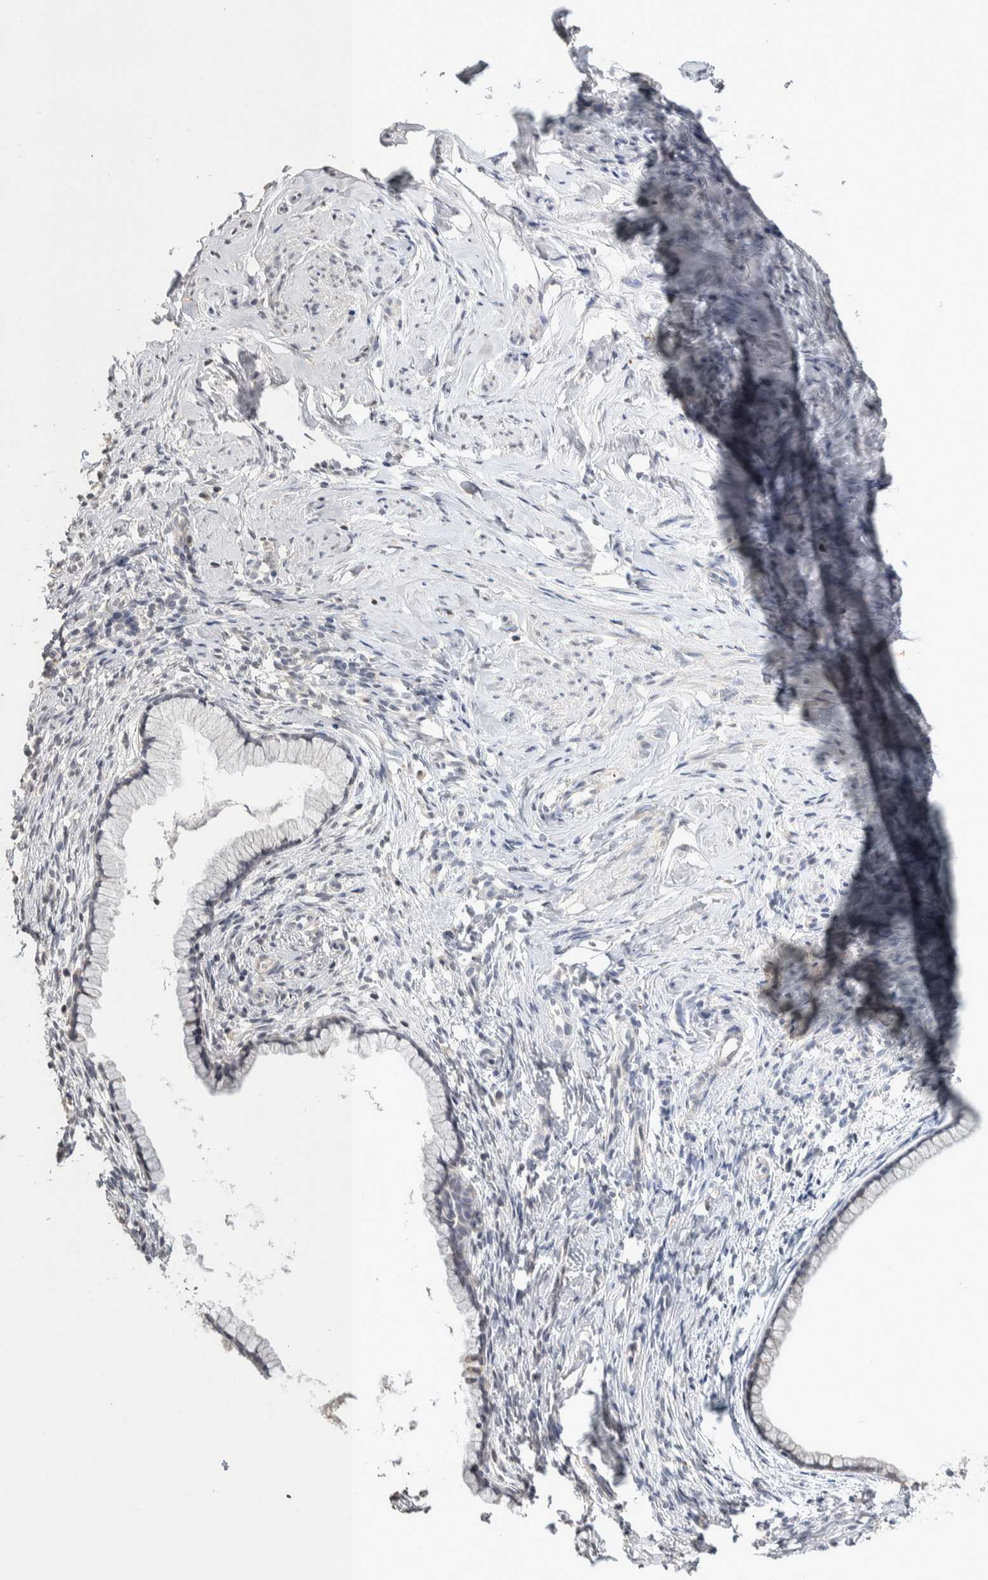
{"staining": {"intensity": "weak", "quantity": "<25%", "location": "cytoplasmic/membranous"}, "tissue": "cervix", "cell_type": "Glandular cells", "image_type": "normal", "snomed": [{"axis": "morphology", "description": "Normal tissue, NOS"}, {"axis": "topography", "description": "Cervix"}], "caption": "The micrograph displays no staining of glandular cells in benign cervix.", "gene": "CRAT", "patient": {"sex": "female", "age": 75}}